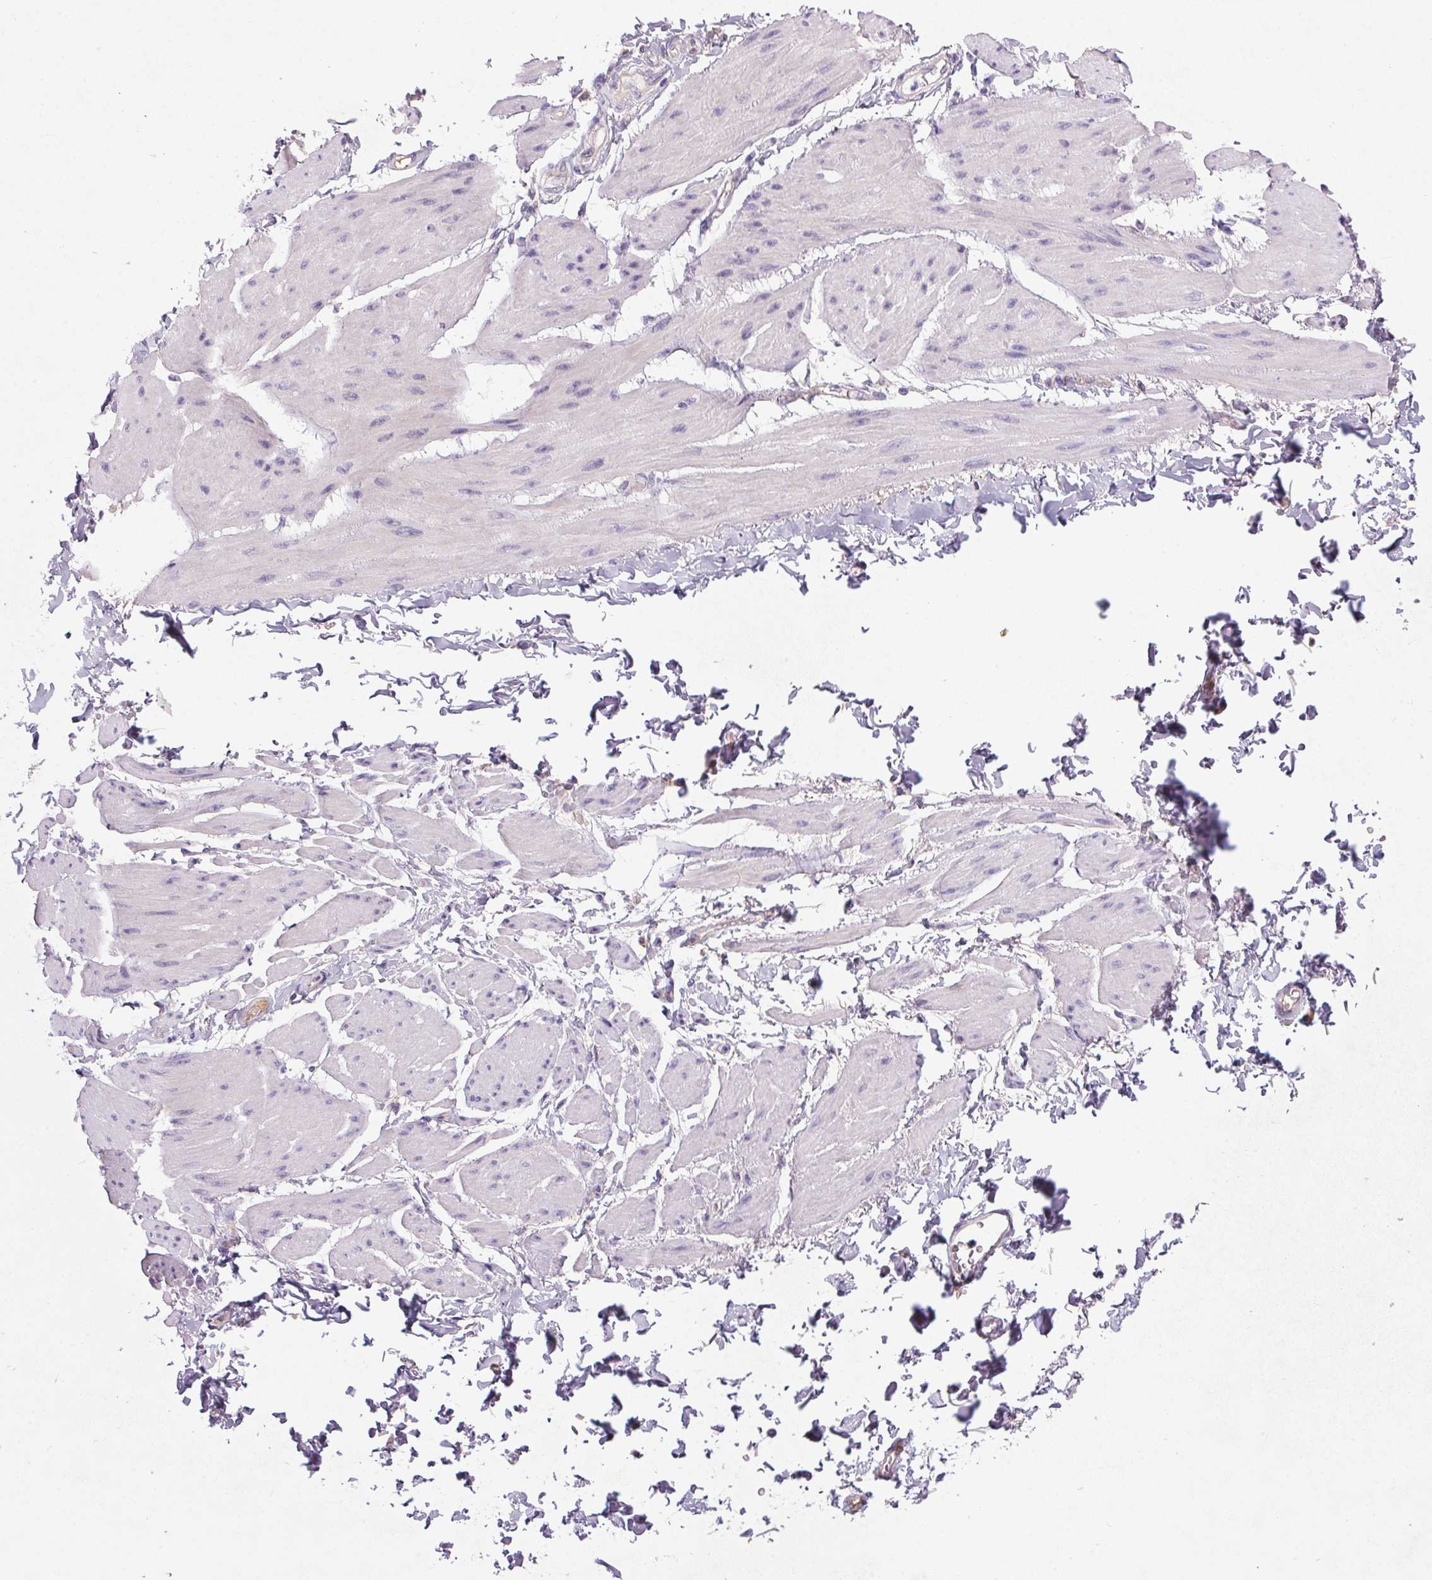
{"staining": {"intensity": "negative", "quantity": "none", "location": "none"}, "tissue": "adipose tissue", "cell_type": "Adipocytes", "image_type": "normal", "snomed": [{"axis": "morphology", "description": "Normal tissue, NOS"}, {"axis": "topography", "description": "Prostate"}, {"axis": "topography", "description": "Peripheral nerve tissue"}], "caption": "This is a histopathology image of IHC staining of unremarkable adipose tissue, which shows no expression in adipocytes.", "gene": "APOC4", "patient": {"sex": "male", "age": 55}}